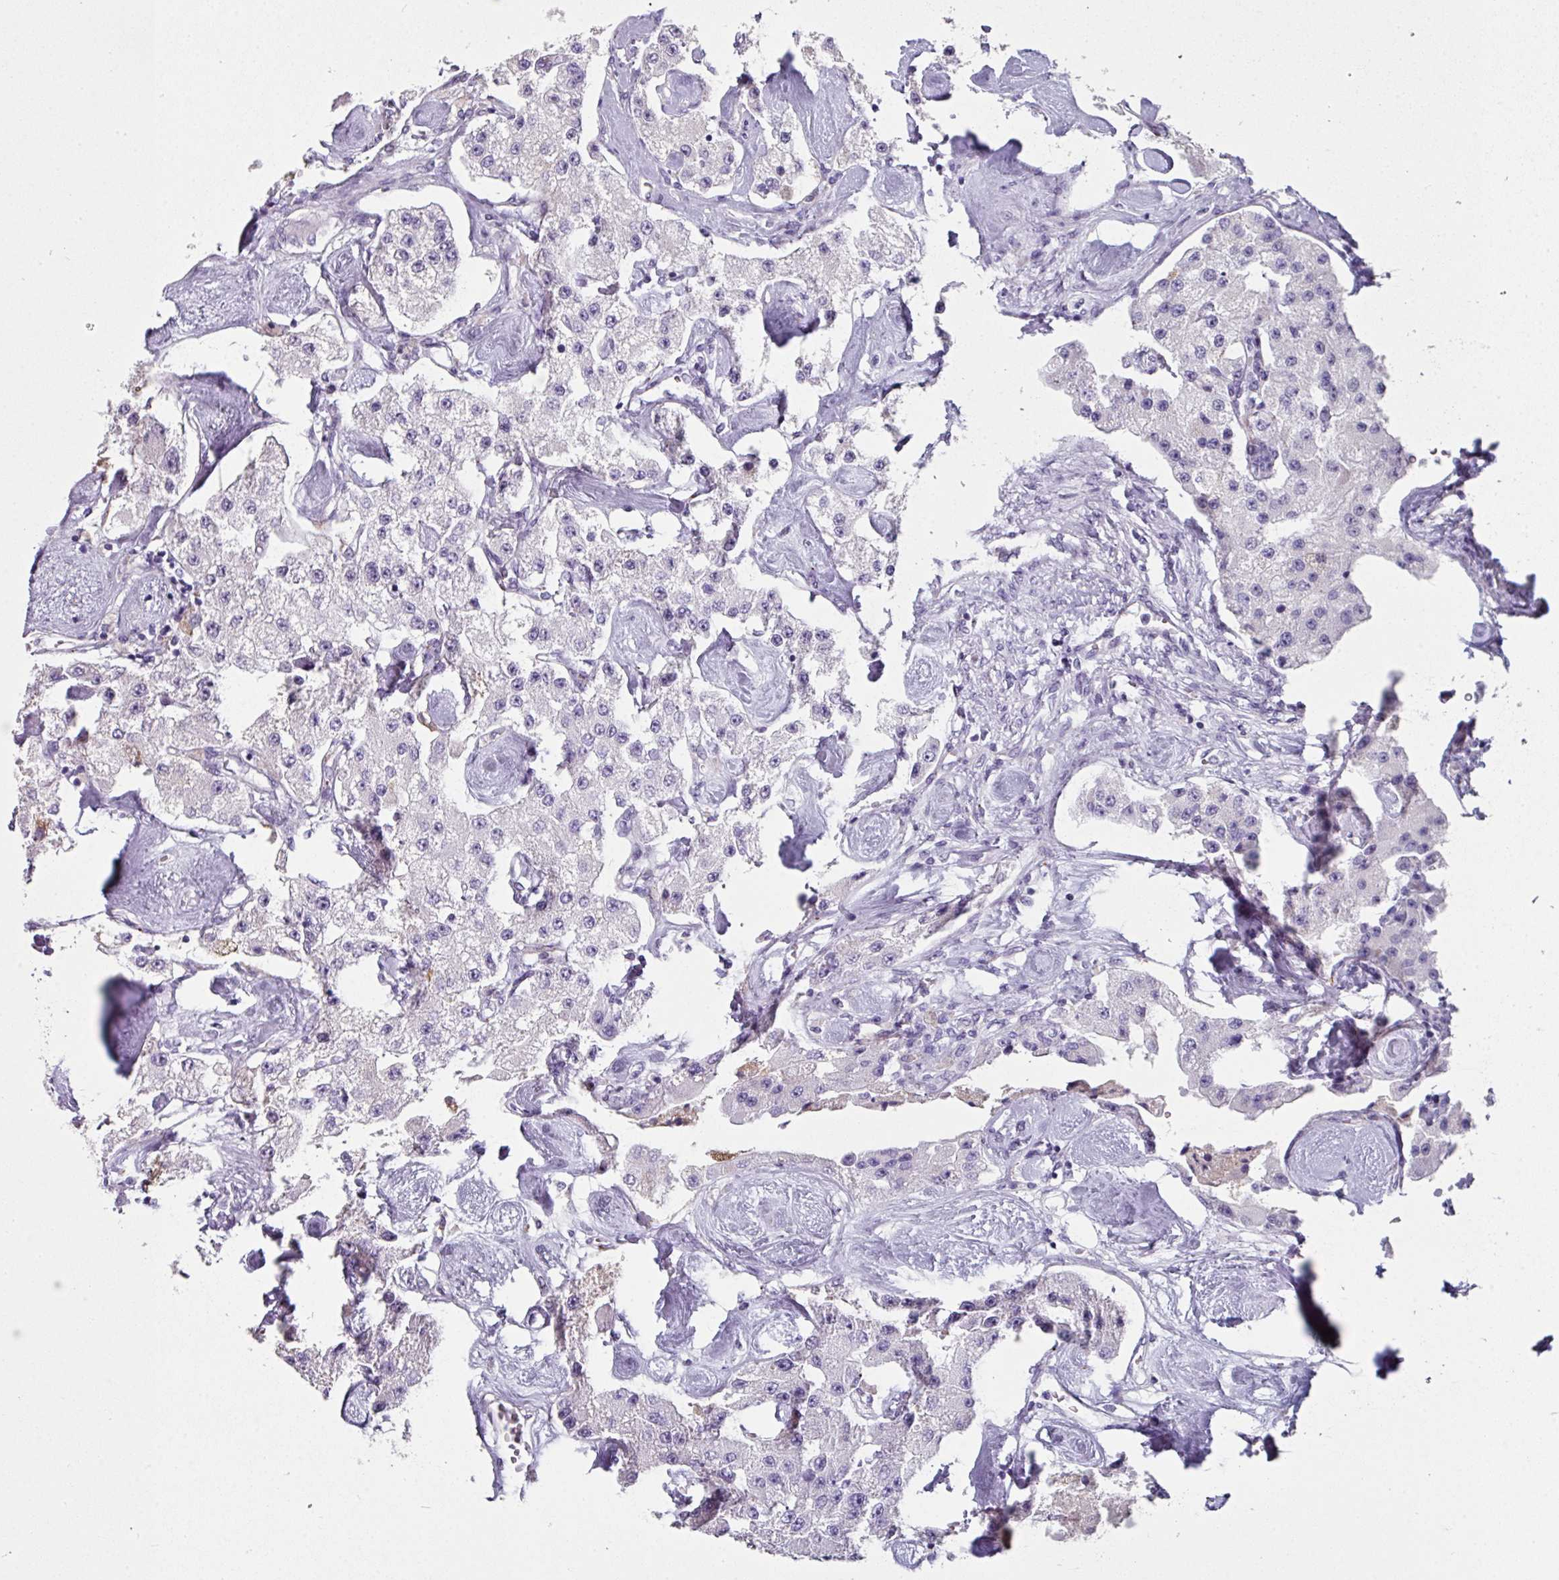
{"staining": {"intensity": "negative", "quantity": "none", "location": "none"}, "tissue": "carcinoid", "cell_type": "Tumor cells", "image_type": "cancer", "snomed": [{"axis": "morphology", "description": "Carcinoid, malignant, NOS"}, {"axis": "topography", "description": "Pancreas"}], "caption": "The image demonstrates no significant staining in tumor cells of carcinoid (malignant).", "gene": "BMS1", "patient": {"sex": "male", "age": 41}}